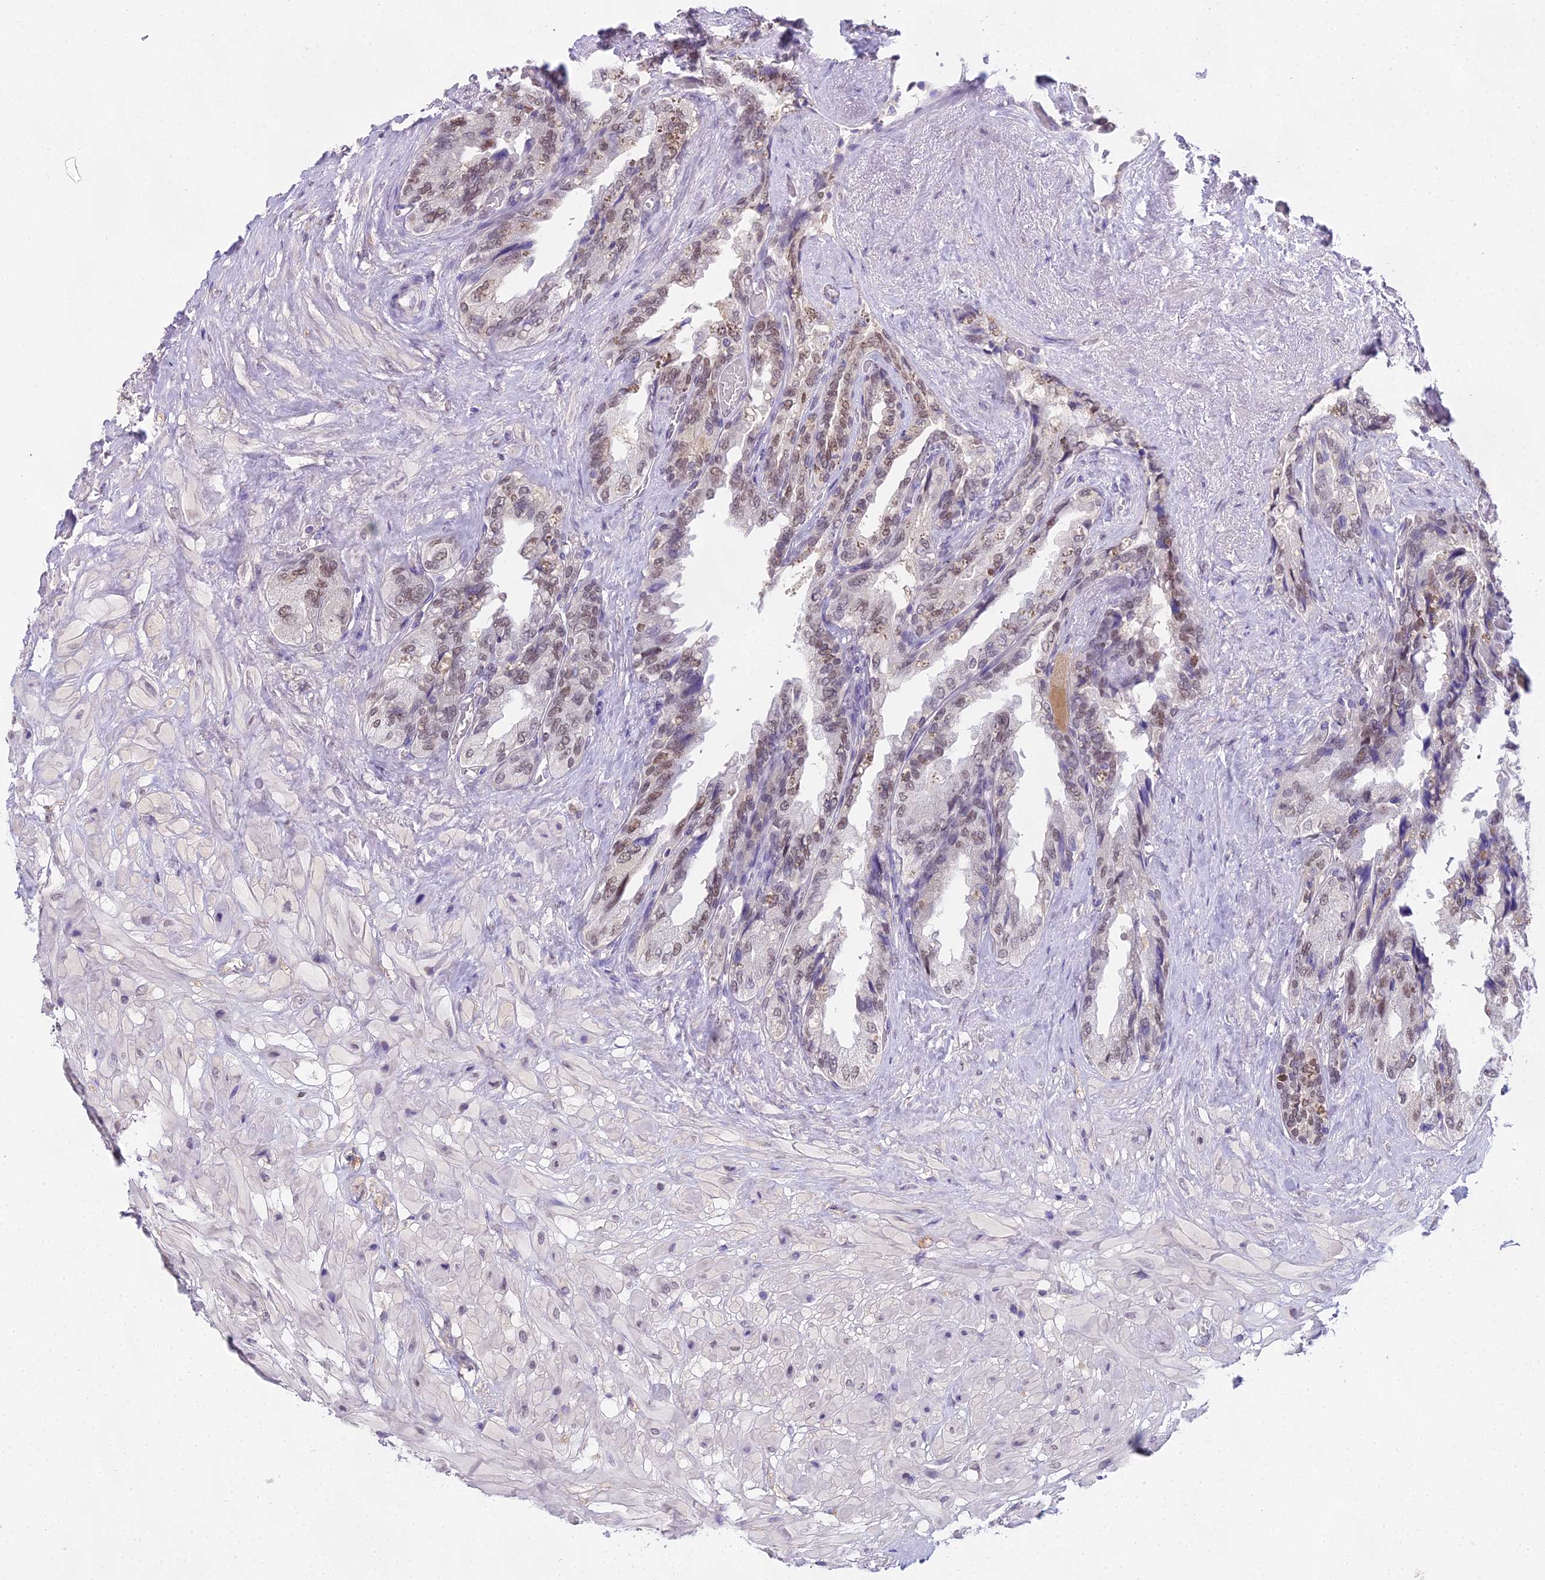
{"staining": {"intensity": "moderate", "quantity": ">75%", "location": "nuclear"}, "tissue": "seminal vesicle", "cell_type": "Glandular cells", "image_type": "normal", "snomed": [{"axis": "morphology", "description": "Normal tissue, NOS"}, {"axis": "topography", "description": "Seminal veicle"}, {"axis": "topography", "description": "Peripheral nerve tissue"}], "caption": "Protein staining by immunohistochemistry exhibits moderate nuclear positivity in about >75% of glandular cells in unremarkable seminal vesicle. The staining was performed using DAB, with brown indicating positive protein expression. Nuclei are stained blue with hematoxylin.", "gene": "MAT2A", "patient": {"sex": "male", "age": 60}}